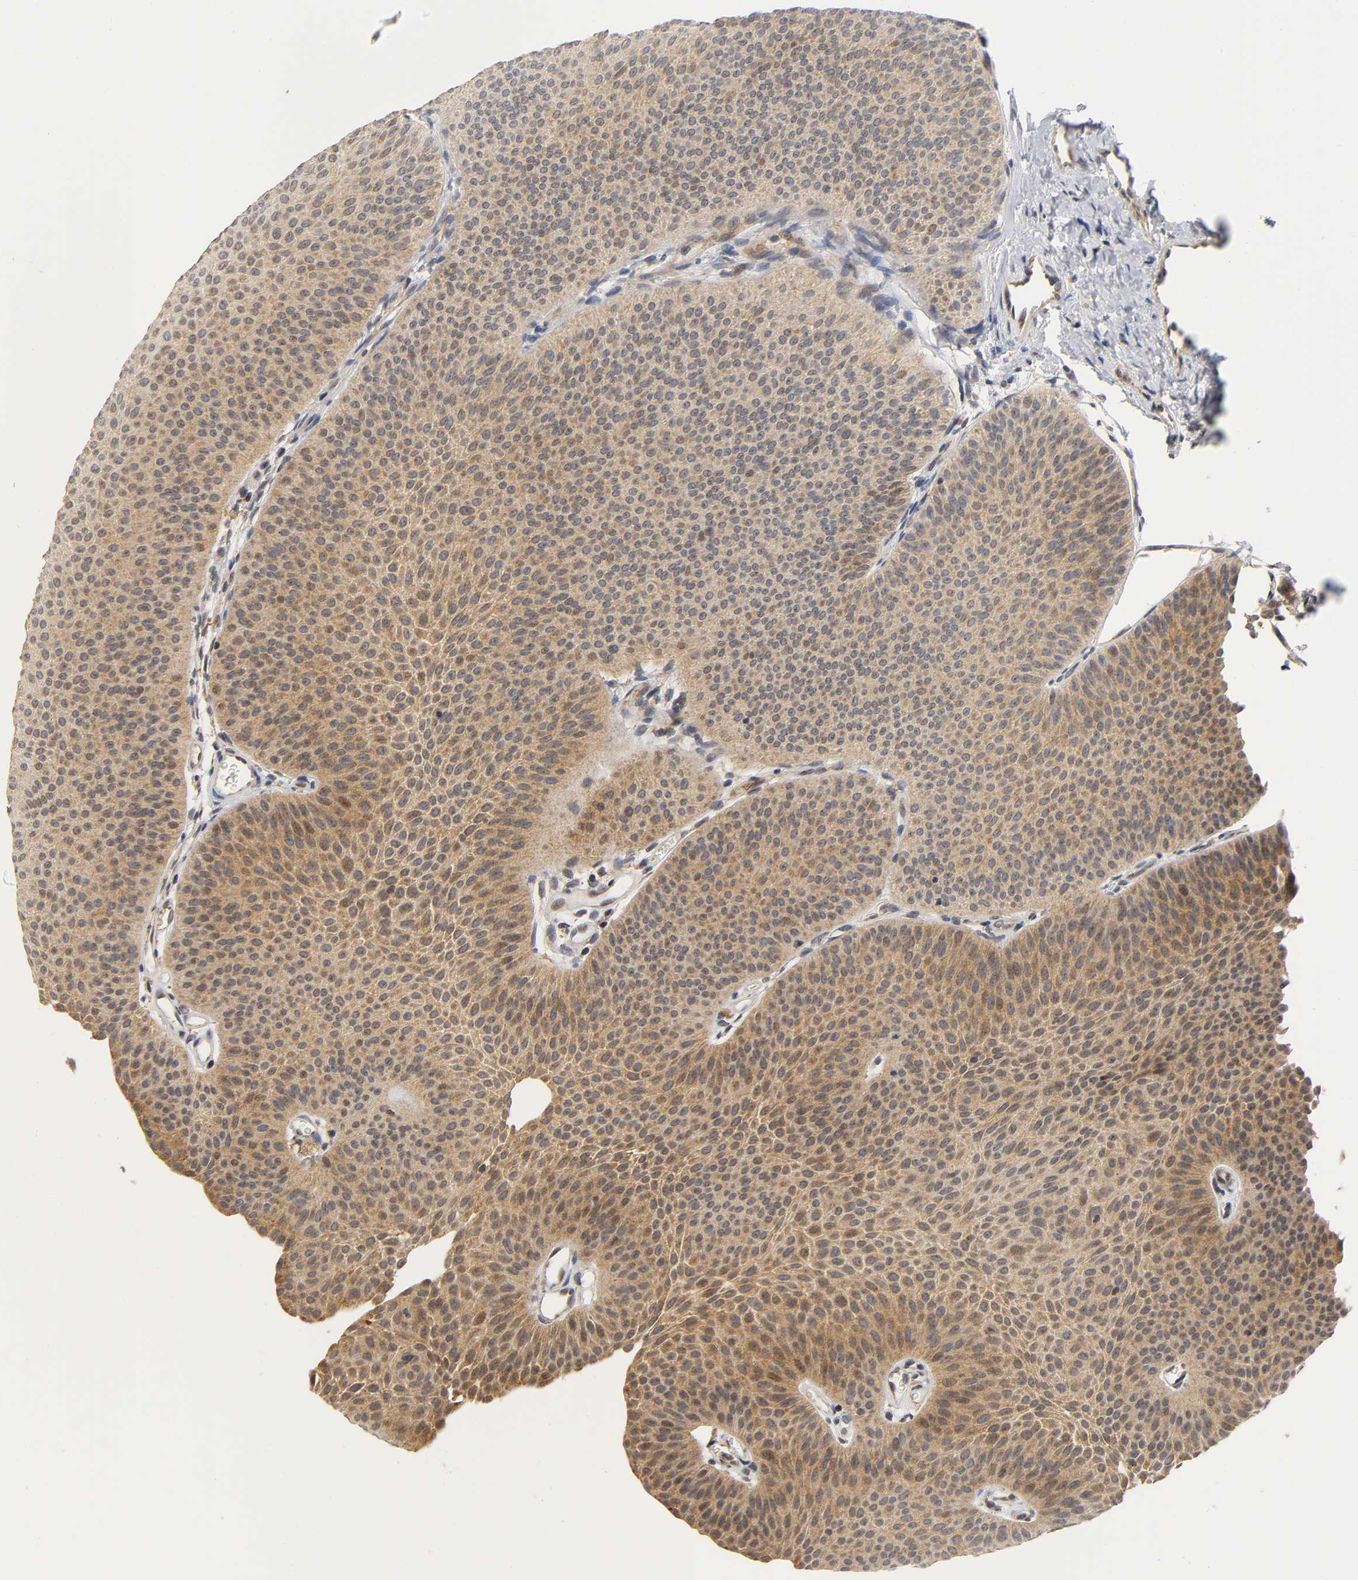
{"staining": {"intensity": "moderate", "quantity": ">75%", "location": "cytoplasmic/membranous"}, "tissue": "urothelial cancer", "cell_type": "Tumor cells", "image_type": "cancer", "snomed": [{"axis": "morphology", "description": "Urothelial carcinoma, Low grade"}, {"axis": "topography", "description": "Urinary bladder"}], "caption": "Protein staining of urothelial cancer tissue demonstrates moderate cytoplasmic/membranous expression in approximately >75% of tumor cells.", "gene": "NRP1", "patient": {"sex": "female", "age": 60}}